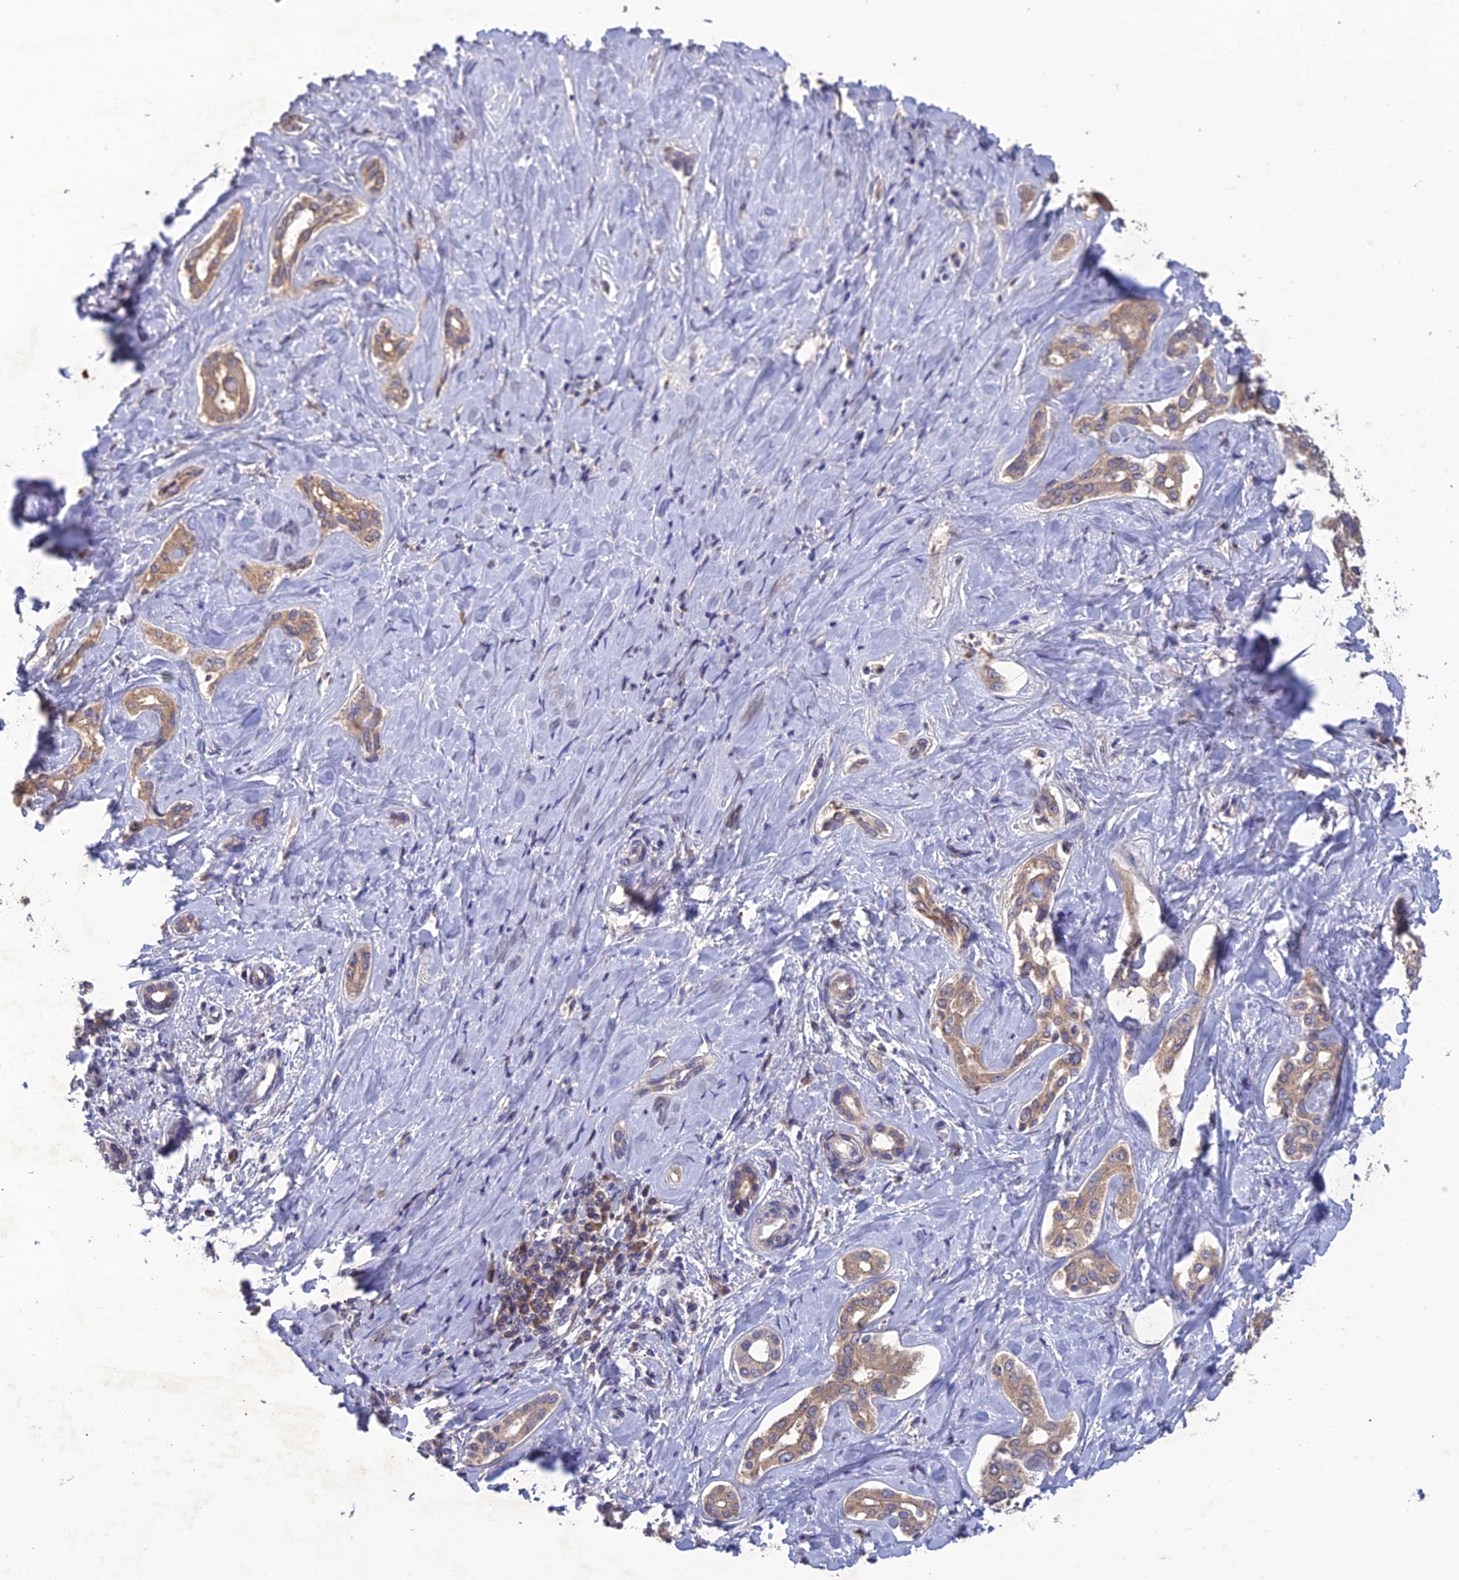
{"staining": {"intensity": "weak", "quantity": "25%-75%", "location": "cytoplasmic/membranous"}, "tissue": "liver cancer", "cell_type": "Tumor cells", "image_type": "cancer", "snomed": [{"axis": "morphology", "description": "Cholangiocarcinoma"}, {"axis": "topography", "description": "Liver"}], "caption": "The micrograph demonstrates a brown stain indicating the presence of a protein in the cytoplasmic/membranous of tumor cells in liver cancer. (DAB IHC, brown staining for protein, blue staining for nuclei).", "gene": "SLC39A13", "patient": {"sex": "female", "age": 77}}